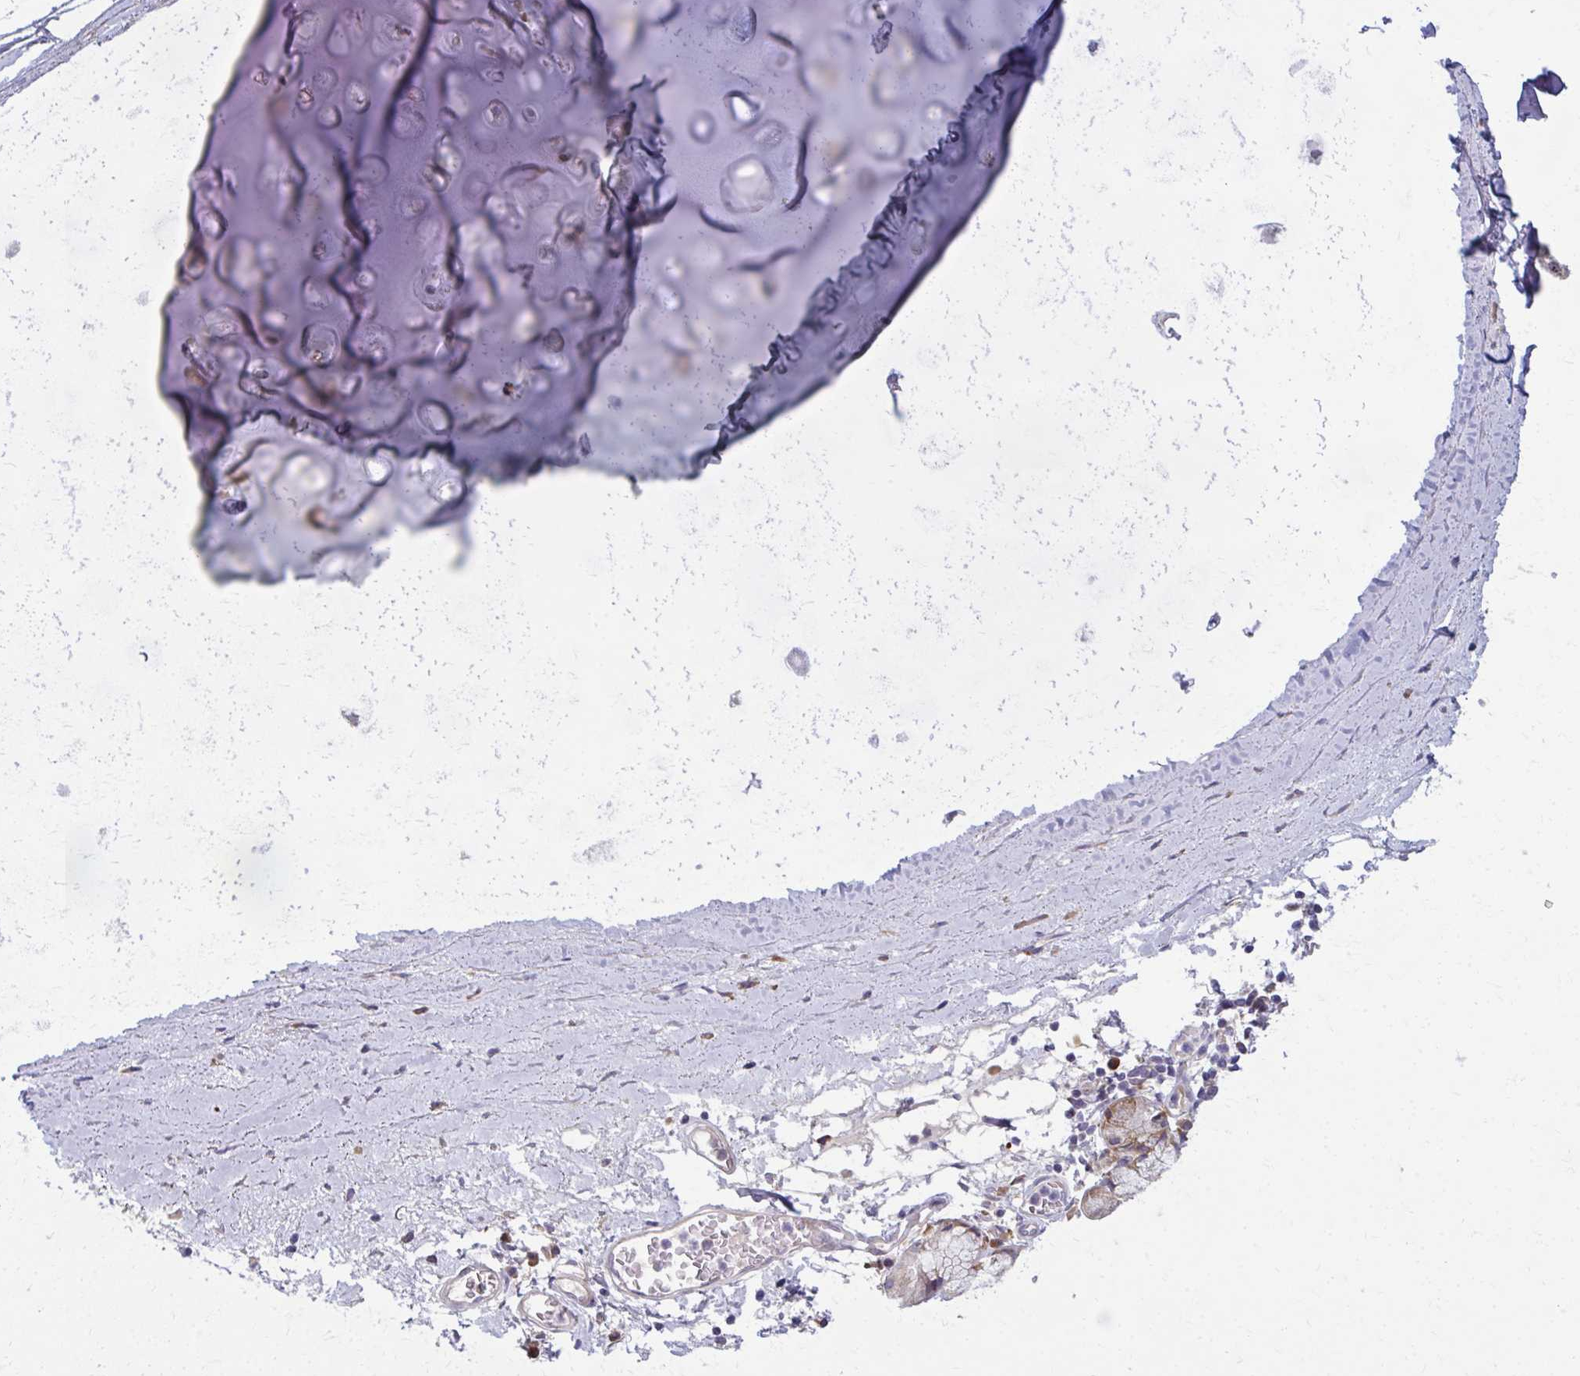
{"staining": {"intensity": "negative", "quantity": "none", "location": "none"}, "tissue": "soft tissue", "cell_type": "Chondrocytes", "image_type": "normal", "snomed": [{"axis": "morphology", "description": "Normal tissue, NOS"}, {"axis": "morphology", "description": "Degeneration, NOS"}, {"axis": "topography", "description": "Cartilage tissue"}, {"axis": "topography", "description": "Lung"}], "caption": "Immunohistochemical staining of normal human soft tissue reveals no significant positivity in chondrocytes.", "gene": "CEMP1", "patient": {"sex": "female", "age": 61}}